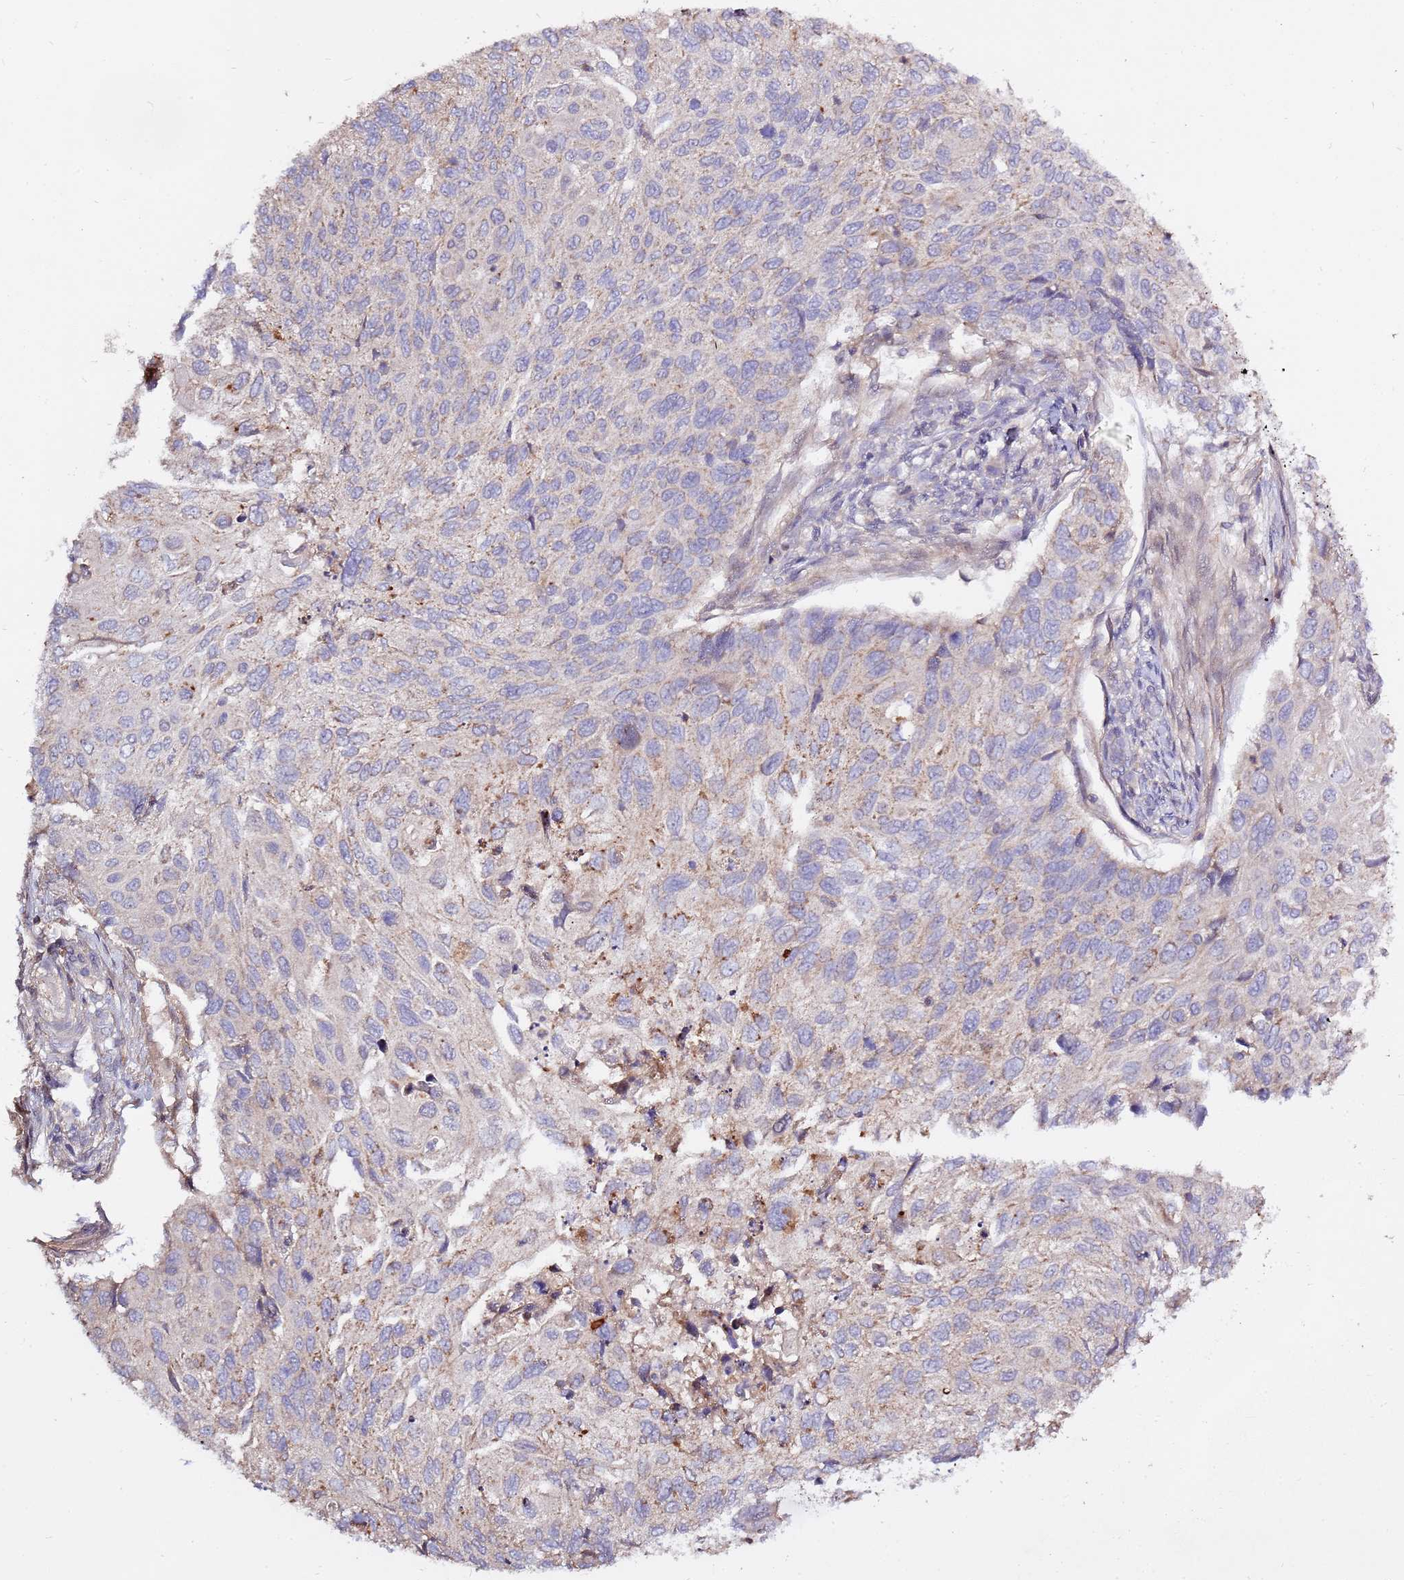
{"staining": {"intensity": "weak", "quantity": "<25%", "location": "cytoplasmic/membranous"}, "tissue": "cervical cancer", "cell_type": "Tumor cells", "image_type": "cancer", "snomed": [{"axis": "morphology", "description": "Squamous cell carcinoma, NOS"}, {"axis": "topography", "description": "Cervix"}], "caption": "Histopathology image shows no significant protein staining in tumor cells of cervical squamous cell carcinoma.", "gene": "EVA1B", "patient": {"sex": "female", "age": 70}}